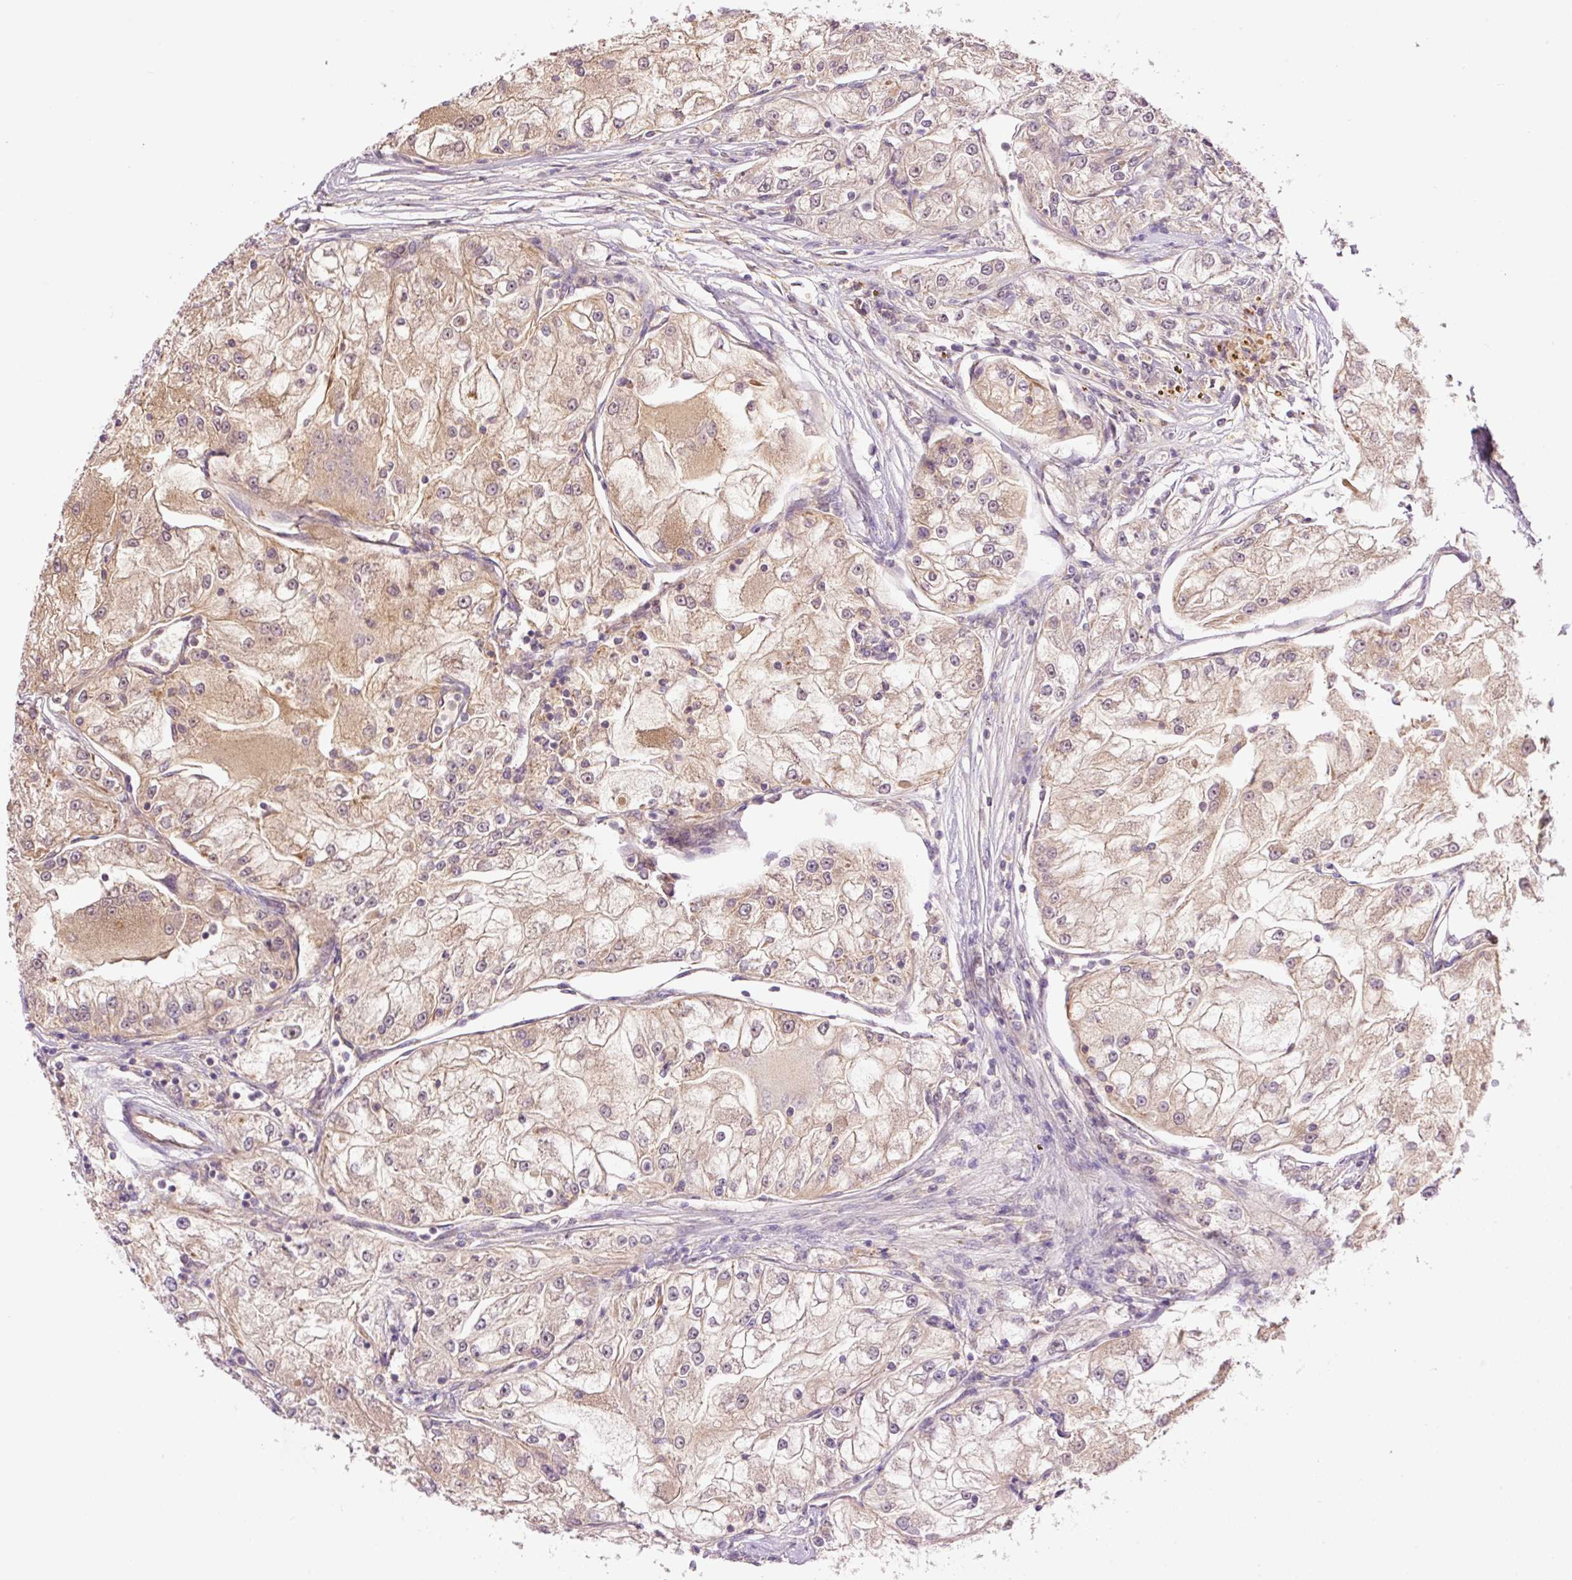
{"staining": {"intensity": "weak", "quantity": "25%-75%", "location": "cytoplasmic/membranous"}, "tissue": "renal cancer", "cell_type": "Tumor cells", "image_type": "cancer", "snomed": [{"axis": "morphology", "description": "Adenocarcinoma, NOS"}, {"axis": "topography", "description": "Kidney"}], "caption": "Weak cytoplasmic/membranous protein positivity is seen in about 25%-75% of tumor cells in renal adenocarcinoma.", "gene": "PCK2", "patient": {"sex": "female", "age": 72}}